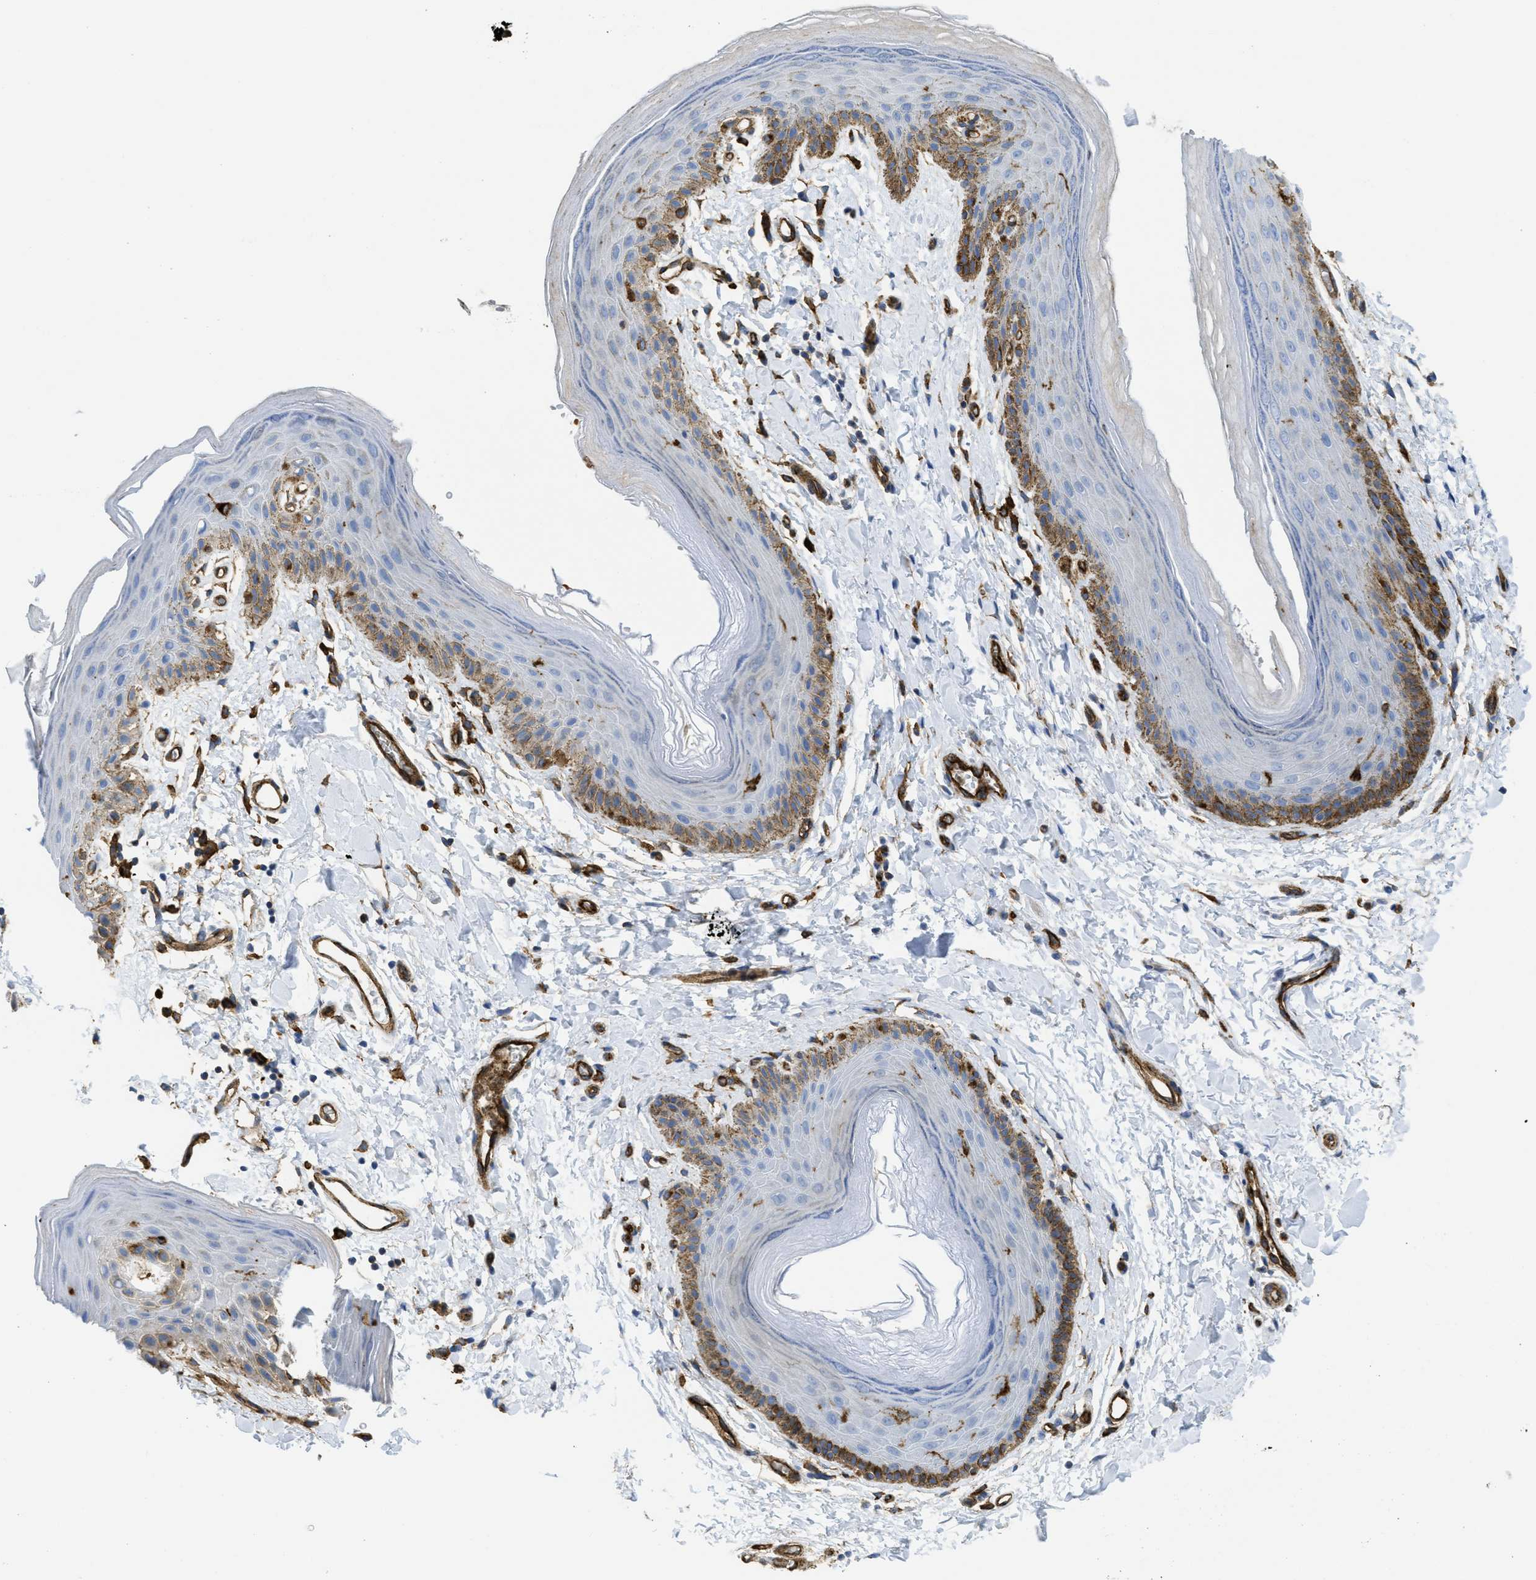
{"staining": {"intensity": "moderate", "quantity": "<25%", "location": "cytoplasmic/membranous"}, "tissue": "skin", "cell_type": "Epidermal cells", "image_type": "normal", "snomed": [{"axis": "morphology", "description": "Normal tissue, NOS"}, {"axis": "topography", "description": "Anal"}], "caption": "About <25% of epidermal cells in benign human skin reveal moderate cytoplasmic/membranous protein positivity as visualized by brown immunohistochemical staining.", "gene": "HIP1", "patient": {"sex": "male", "age": 44}}